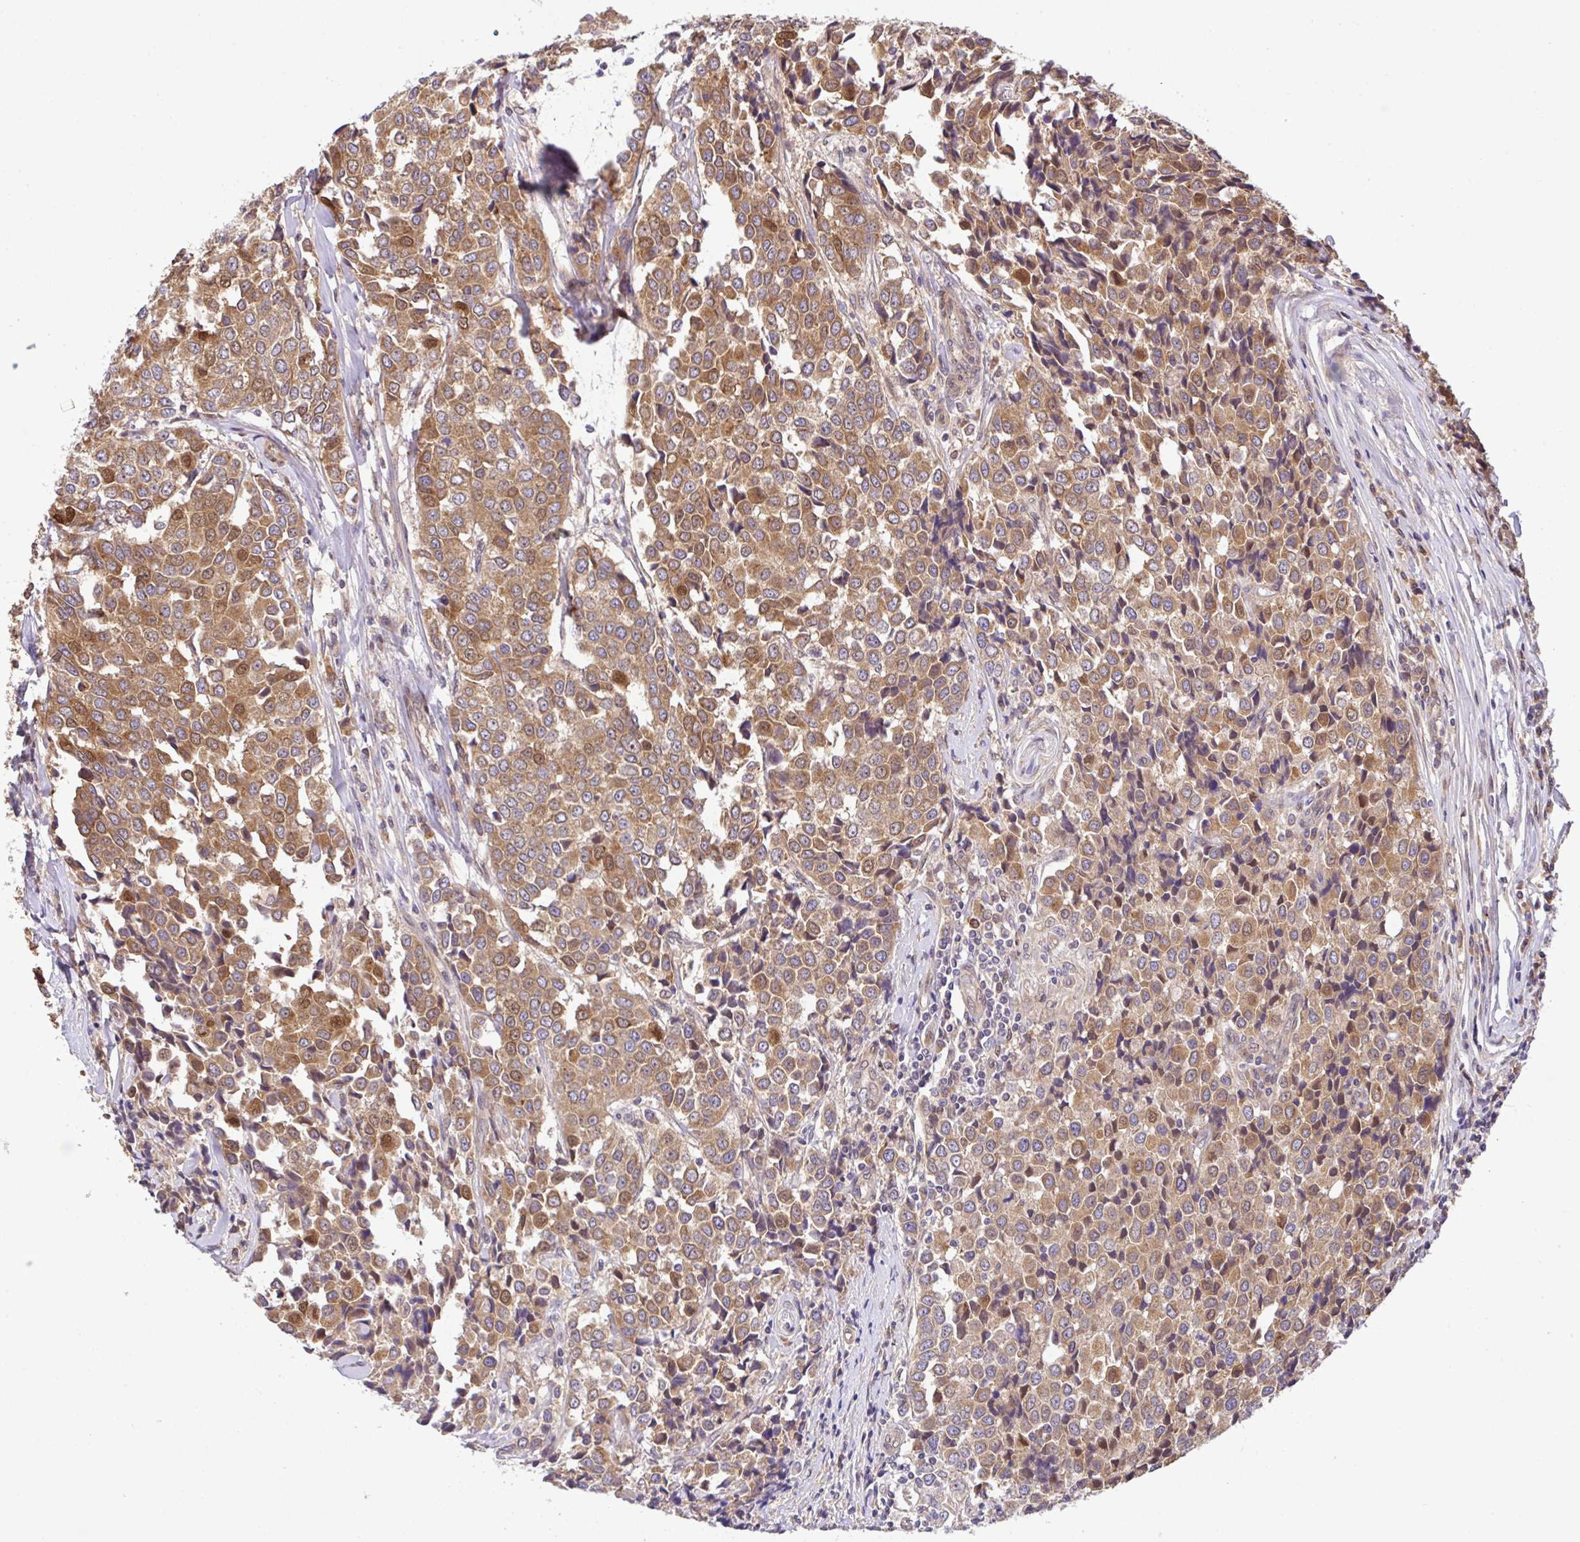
{"staining": {"intensity": "moderate", "quantity": ">75%", "location": "cytoplasmic/membranous"}, "tissue": "breast cancer", "cell_type": "Tumor cells", "image_type": "cancer", "snomed": [{"axis": "morphology", "description": "Duct carcinoma"}, {"axis": "topography", "description": "Breast"}], "caption": "IHC micrograph of human breast infiltrating ductal carcinoma stained for a protein (brown), which shows medium levels of moderate cytoplasmic/membranous expression in approximately >75% of tumor cells.", "gene": "UBE4A", "patient": {"sex": "female", "age": 80}}